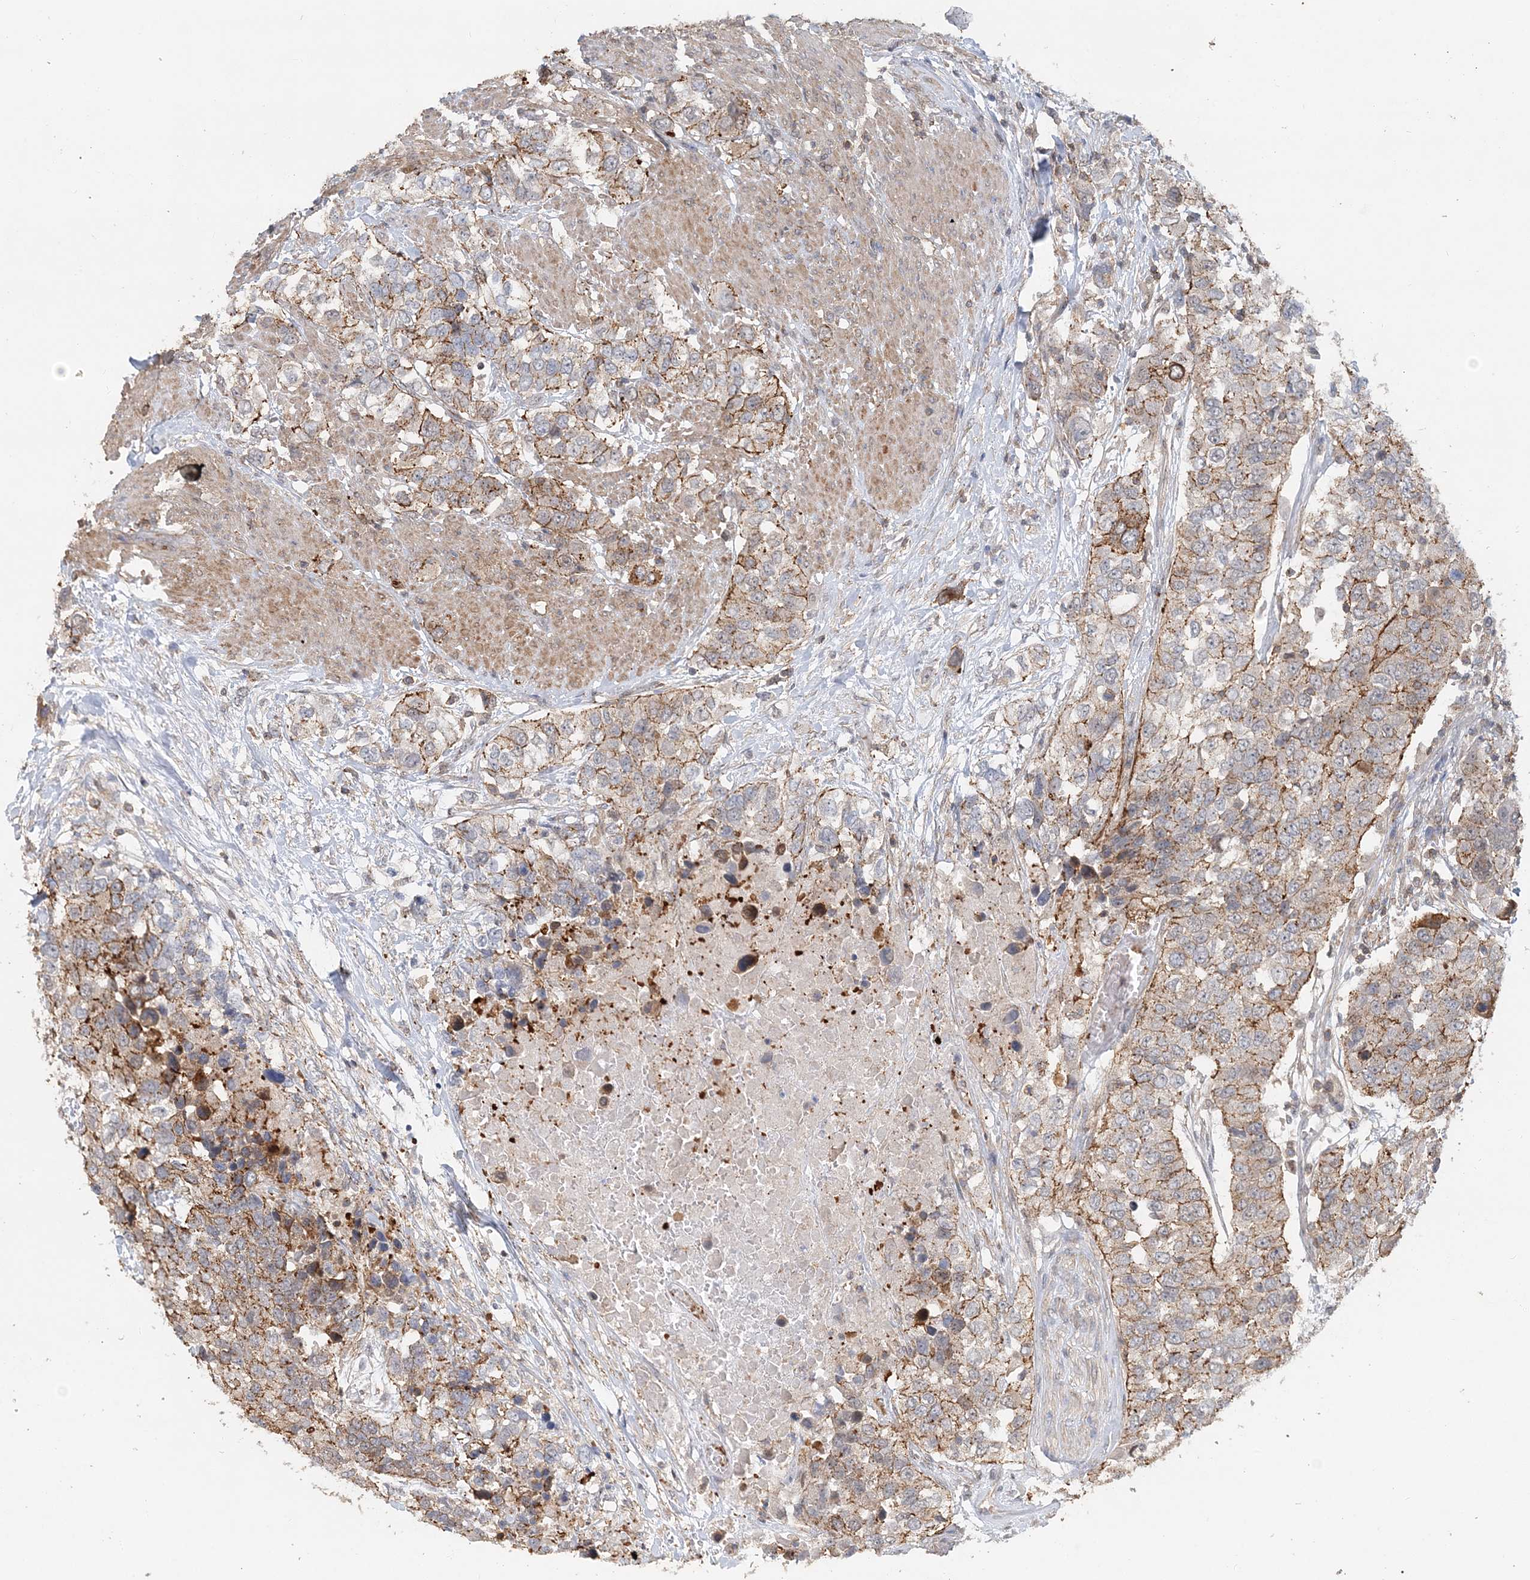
{"staining": {"intensity": "moderate", "quantity": "25%-75%", "location": "cytoplasmic/membranous"}, "tissue": "urothelial cancer", "cell_type": "Tumor cells", "image_type": "cancer", "snomed": [{"axis": "morphology", "description": "Urothelial carcinoma, High grade"}, {"axis": "topography", "description": "Urinary bladder"}], "caption": "High-grade urothelial carcinoma stained for a protein shows moderate cytoplasmic/membranous positivity in tumor cells. The staining was performed using DAB (3,3'-diaminobenzidine) to visualize the protein expression in brown, while the nuclei were stained in blue with hematoxylin (Magnification: 20x).", "gene": "MAT2B", "patient": {"sex": "female", "age": 80}}